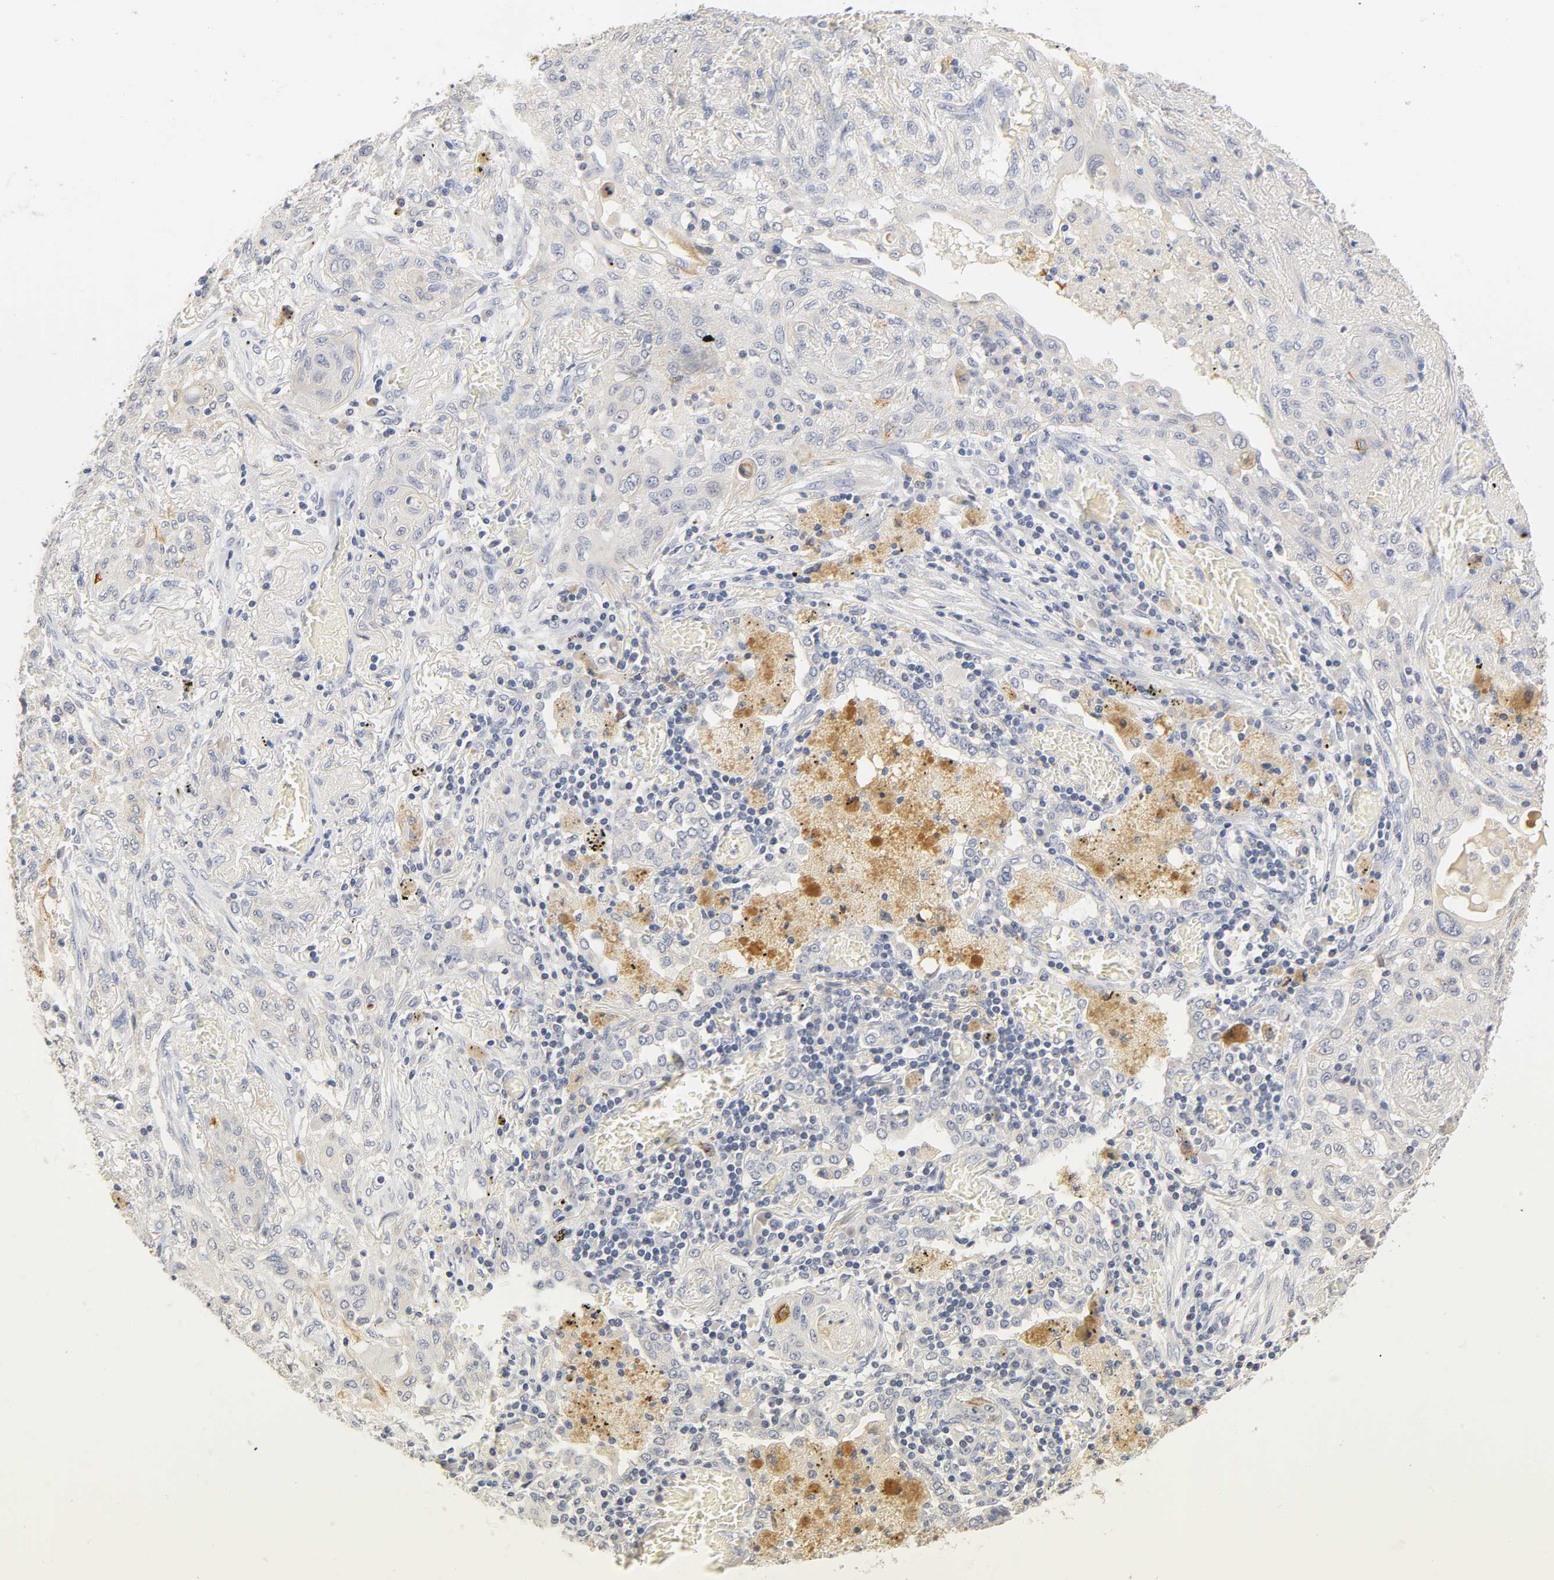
{"staining": {"intensity": "weak", "quantity": "<25%", "location": "cytoplasmic/membranous"}, "tissue": "lung cancer", "cell_type": "Tumor cells", "image_type": "cancer", "snomed": [{"axis": "morphology", "description": "Squamous cell carcinoma, NOS"}, {"axis": "topography", "description": "Lung"}], "caption": "Immunohistochemical staining of lung squamous cell carcinoma exhibits no significant staining in tumor cells. (DAB (3,3'-diaminobenzidine) immunohistochemistry (IHC) with hematoxylin counter stain).", "gene": "OVOL1", "patient": {"sex": "female", "age": 47}}